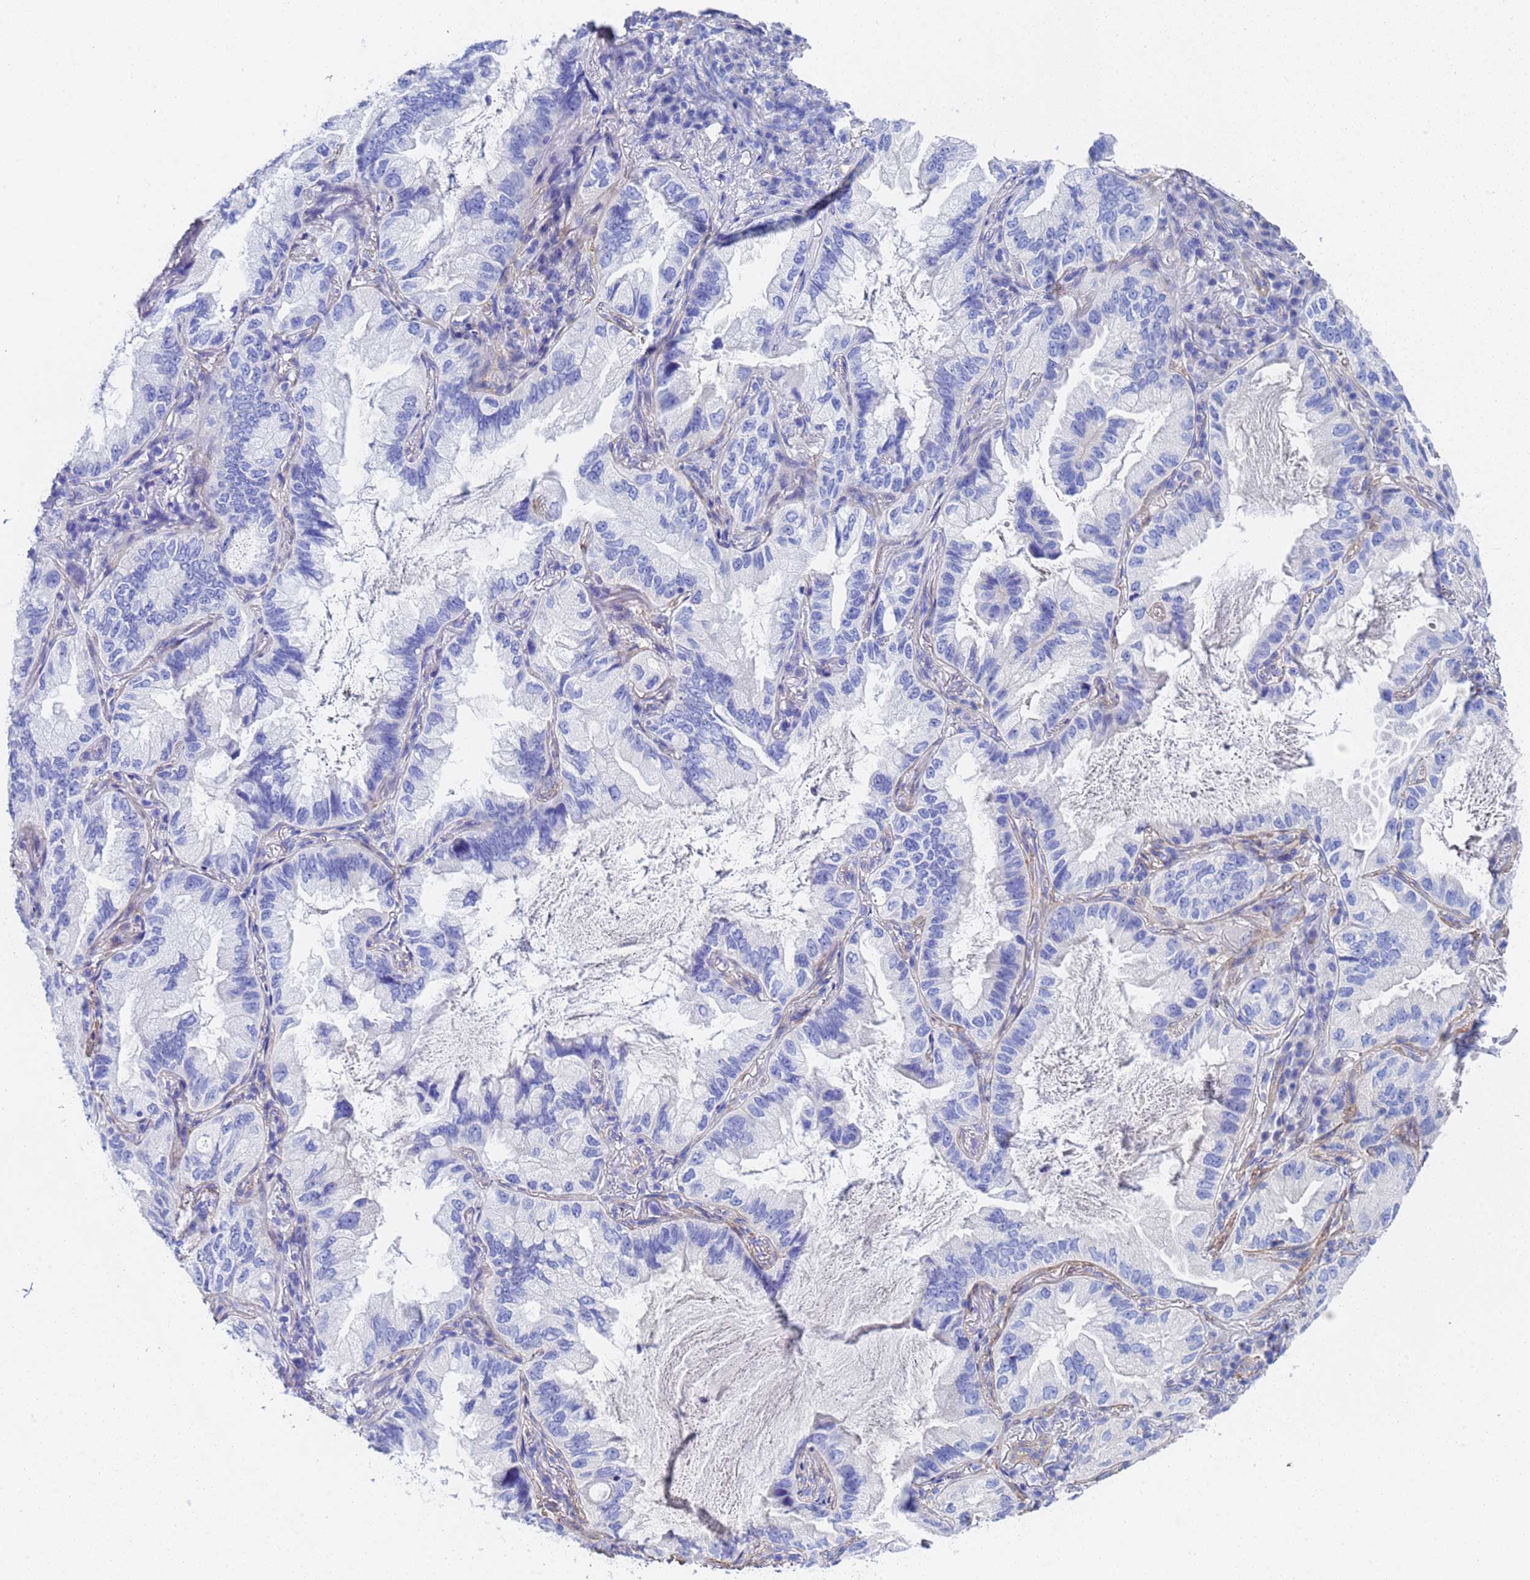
{"staining": {"intensity": "negative", "quantity": "none", "location": "none"}, "tissue": "lung cancer", "cell_type": "Tumor cells", "image_type": "cancer", "snomed": [{"axis": "morphology", "description": "Adenocarcinoma, NOS"}, {"axis": "topography", "description": "Lung"}], "caption": "Tumor cells show no significant staining in lung cancer (adenocarcinoma).", "gene": "CST4", "patient": {"sex": "female", "age": 69}}